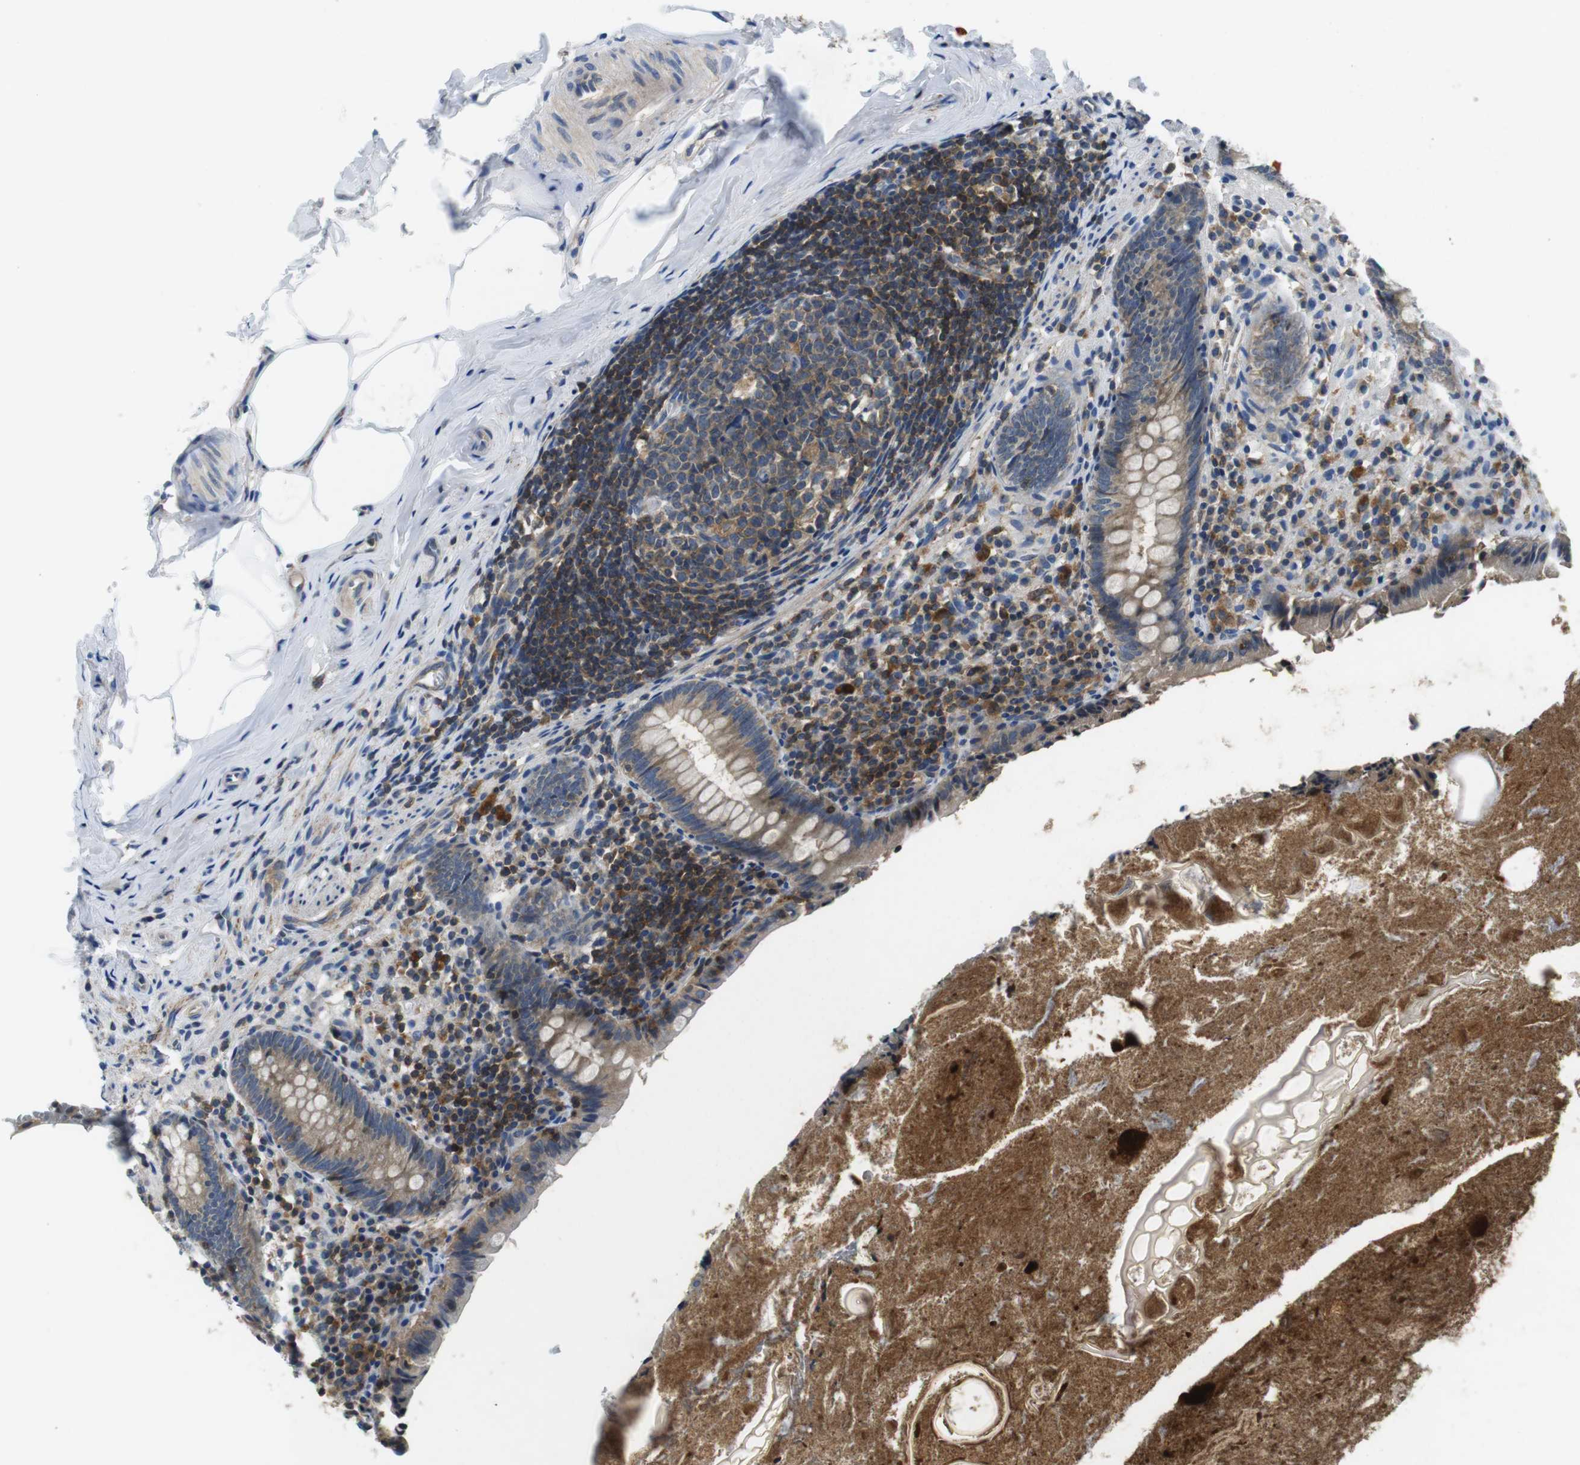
{"staining": {"intensity": "weak", "quantity": "<25%", "location": "cytoplasmic/membranous"}, "tissue": "appendix", "cell_type": "Glandular cells", "image_type": "normal", "snomed": [{"axis": "morphology", "description": "Normal tissue, NOS"}, {"axis": "topography", "description": "Appendix"}], "caption": "The image reveals no staining of glandular cells in unremarkable appendix. (DAB immunohistochemistry visualized using brightfield microscopy, high magnification).", "gene": "PIK3CD", "patient": {"sex": "male", "age": 52}}